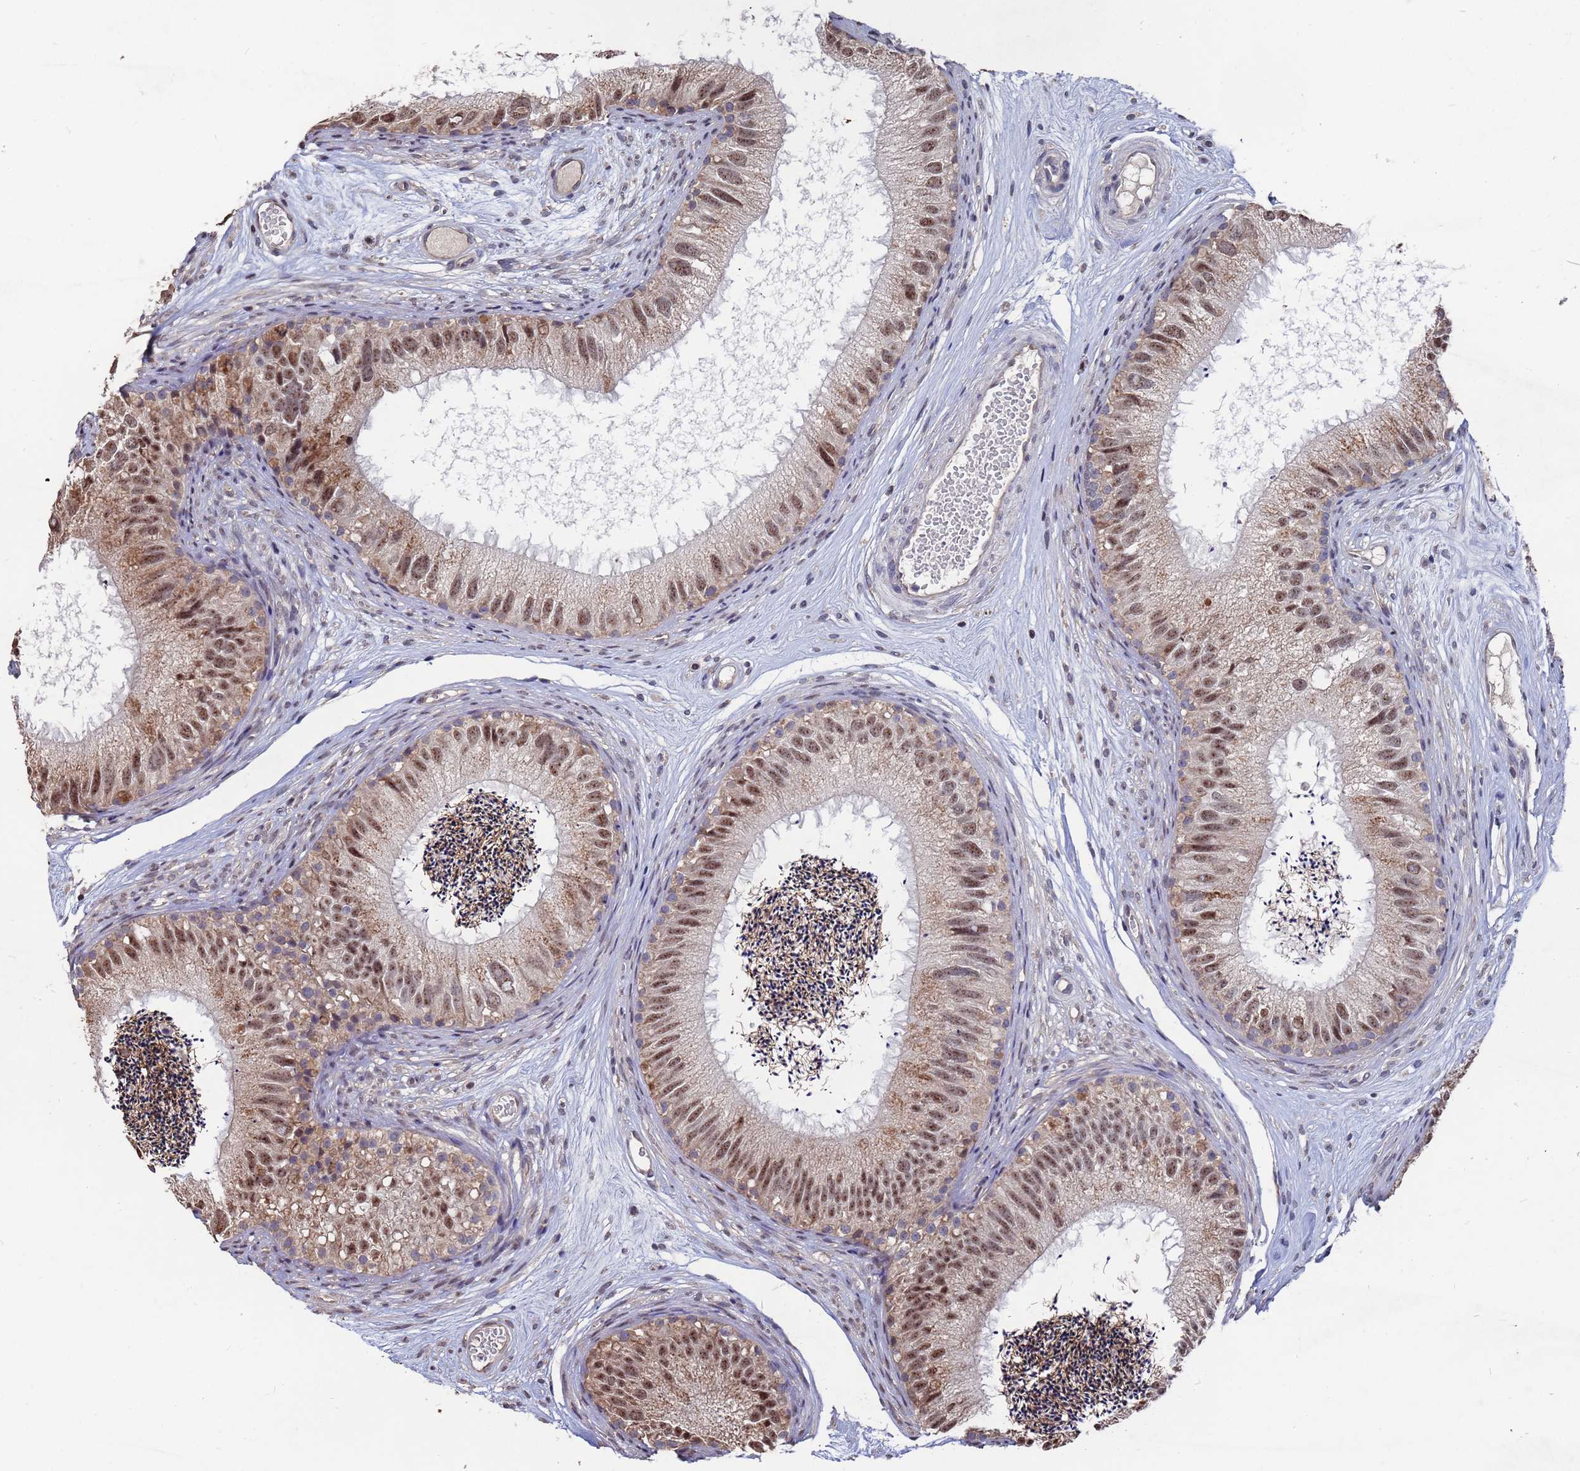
{"staining": {"intensity": "moderate", "quantity": ">75%", "location": "nuclear"}, "tissue": "epididymis", "cell_type": "Glandular cells", "image_type": "normal", "snomed": [{"axis": "morphology", "description": "Normal tissue, NOS"}, {"axis": "topography", "description": "Epididymis"}], "caption": "An immunohistochemistry image of benign tissue is shown. Protein staining in brown highlights moderate nuclear positivity in epididymis within glandular cells. (IHC, brightfield microscopy, high magnification).", "gene": "CFAP119", "patient": {"sex": "male", "age": 77}}